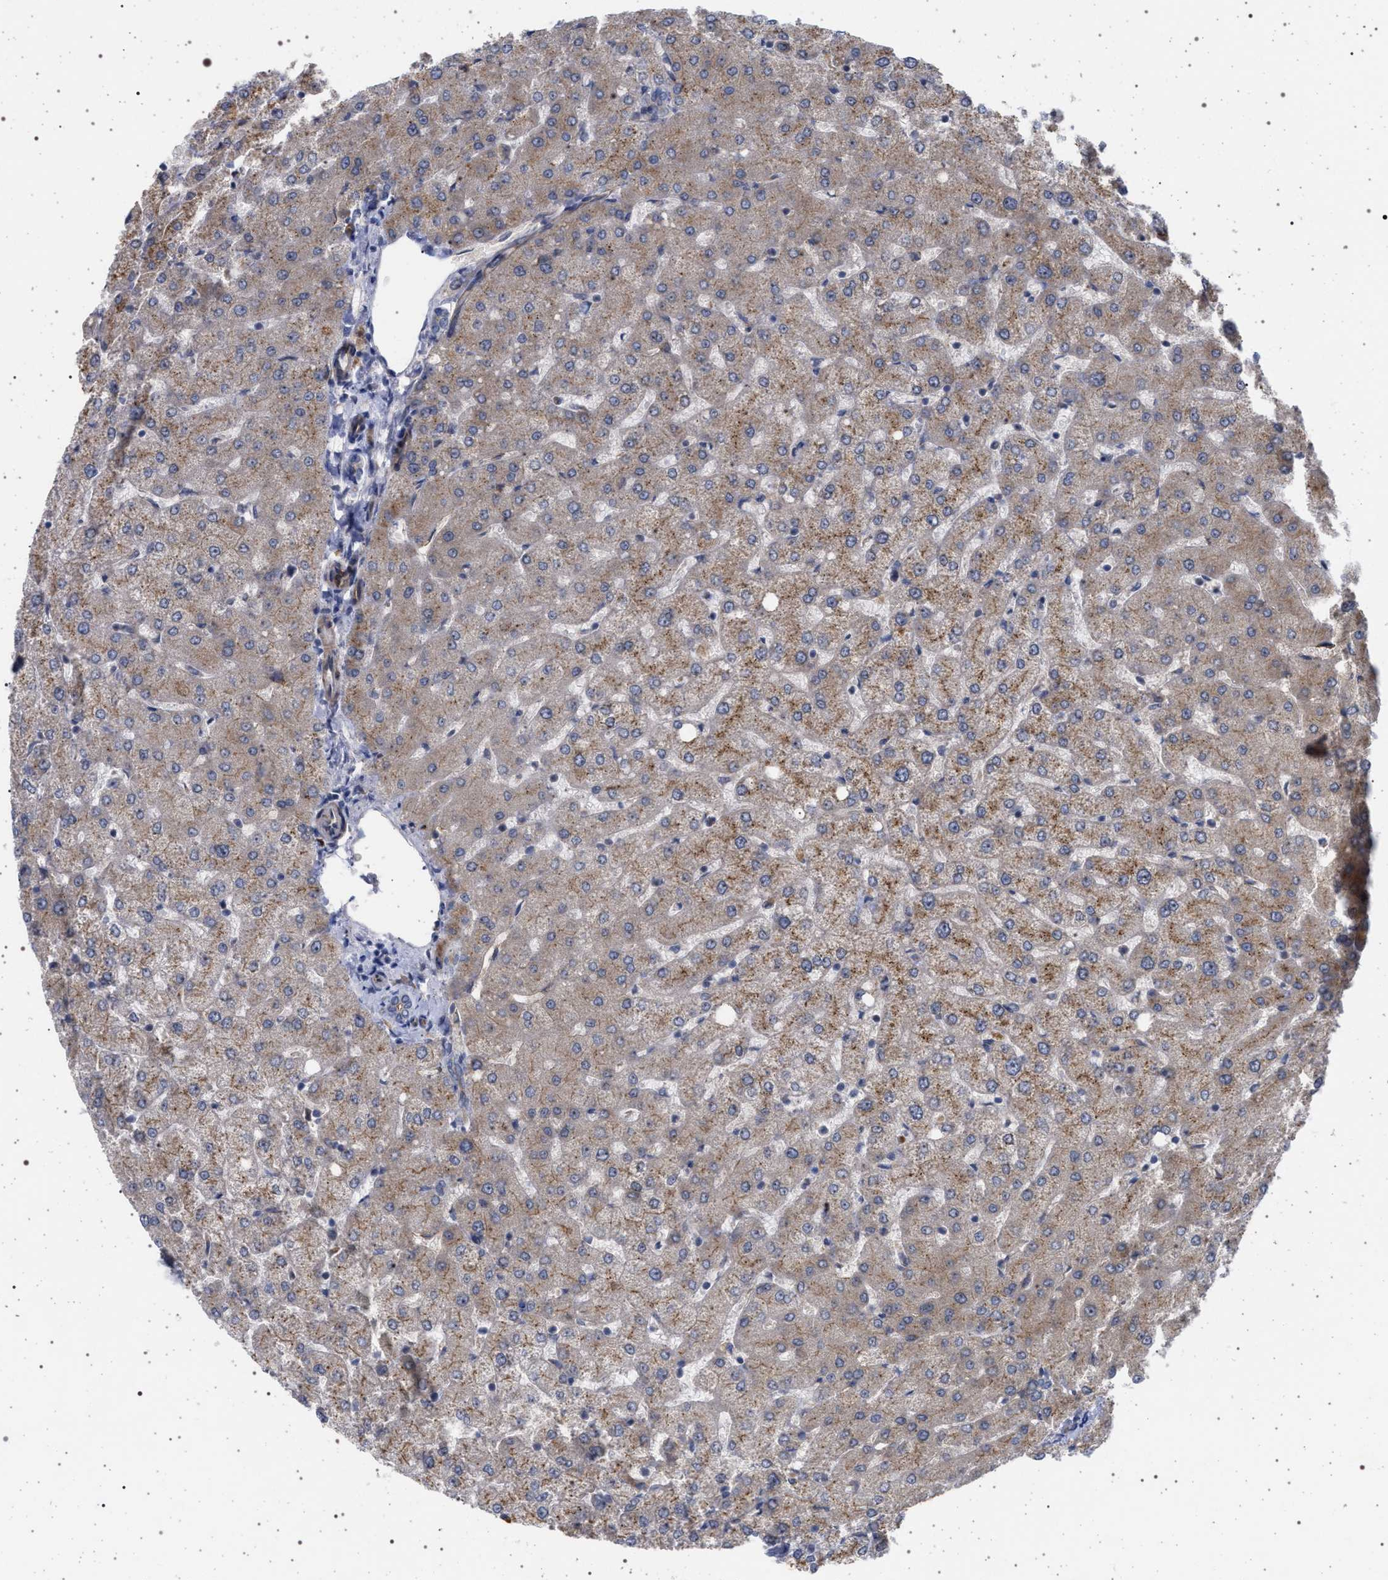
{"staining": {"intensity": "moderate", "quantity": "25%-75%", "location": "cytoplasmic/membranous"}, "tissue": "liver", "cell_type": "Cholangiocytes", "image_type": "normal", "snomed": [{"axis": "morphology", "description": "Normal tissue, NOS"}, {"axis": "topography", "description": "Liver"}], "caption": "The photomicrograph reveals immunohistochemical staining of benign liver. There is moderate cytoplasmic/membranous expression is appreciated in about 25%-75% of cholangiocytes. The staining was performed using DAB, with brown indicating positive protein expression. Nuclei are stained blue with hematoxylin.", "gene": "RBM48", "patient": {"sex": "female", "age": 54}}